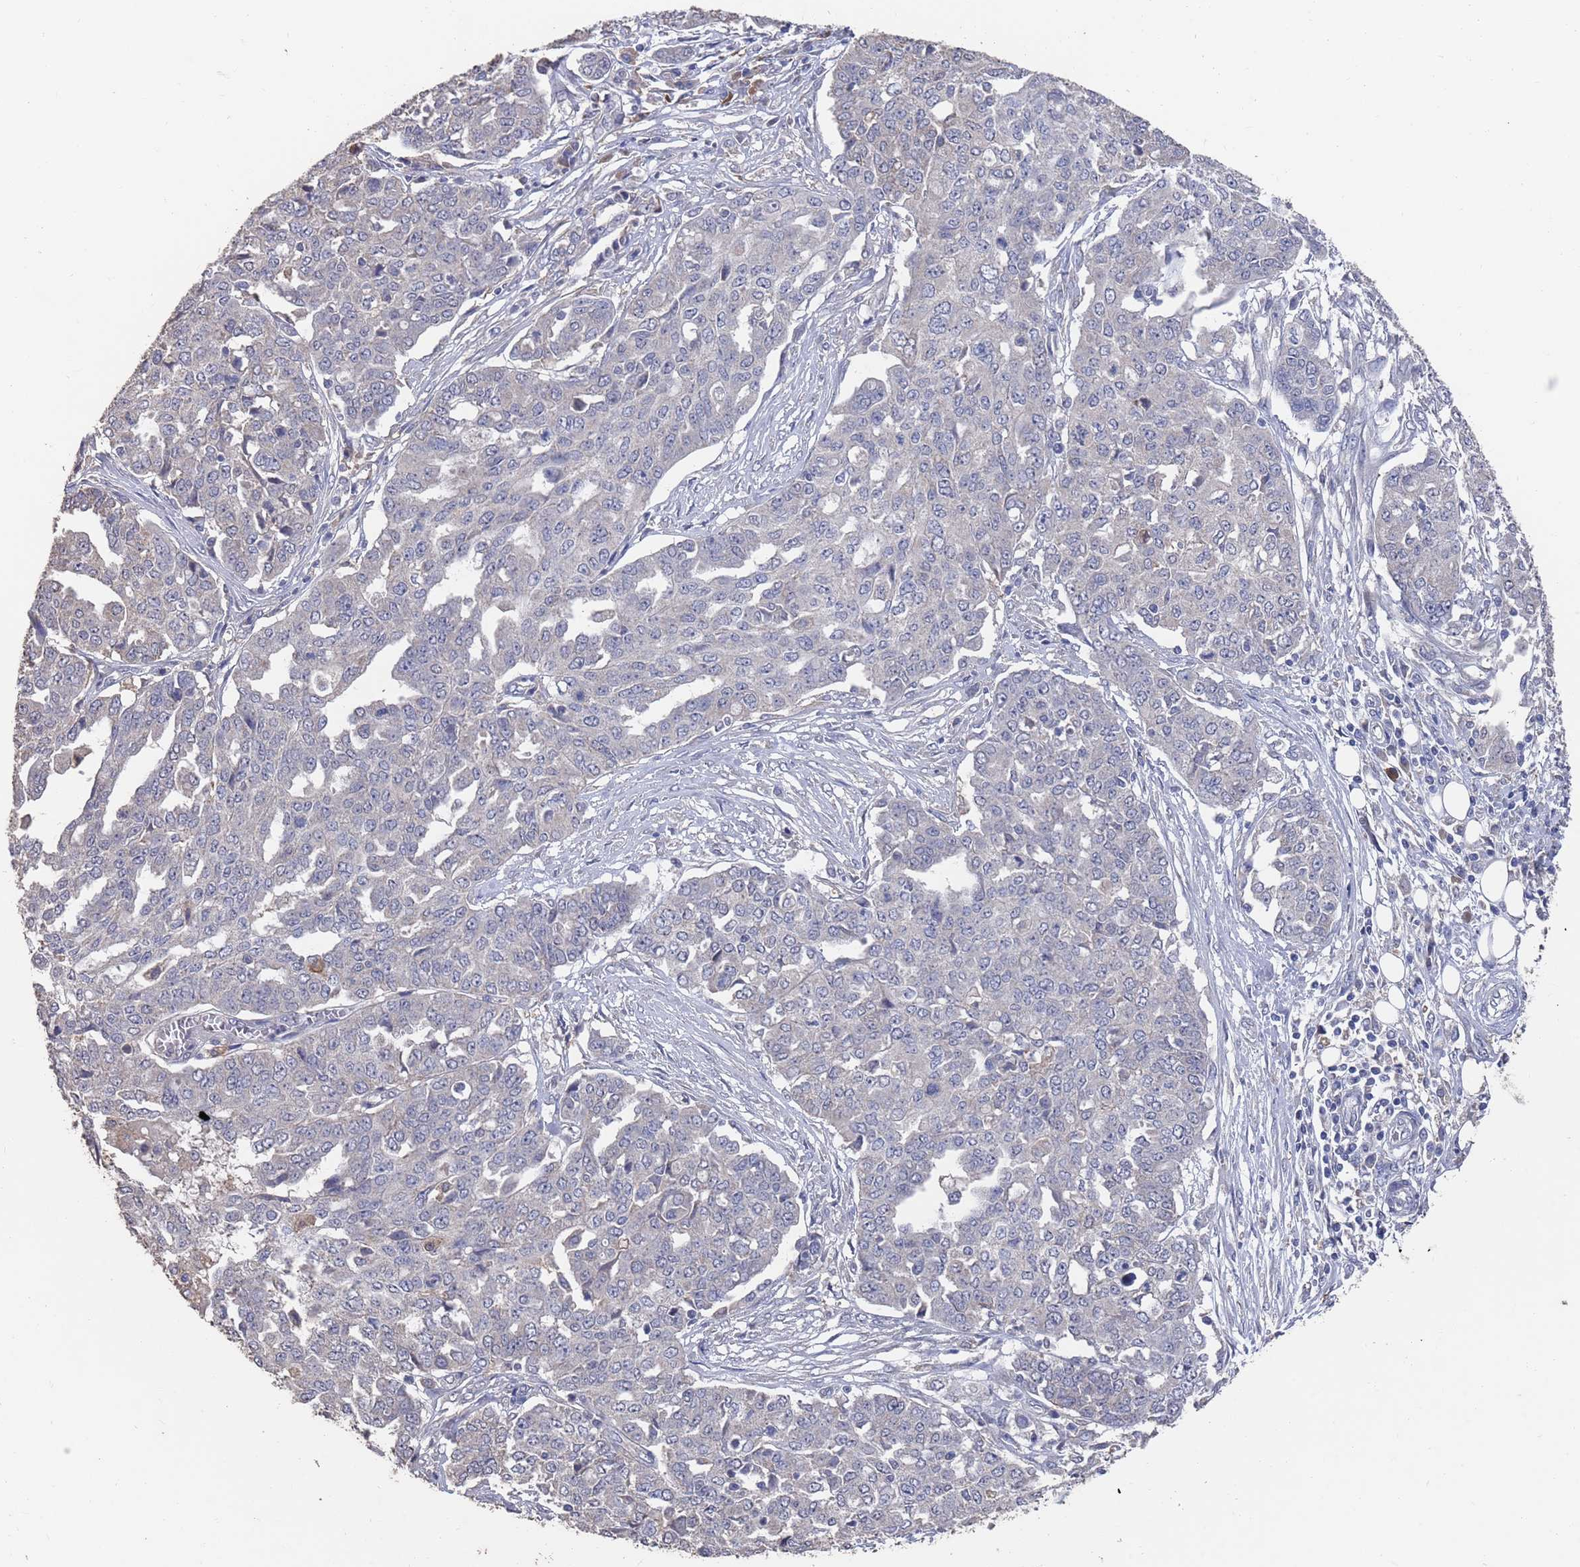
{"staining": {"intensity": "negative", "quantity": "none", "location": "none"}, "tissue": "ovarian cancer", "cell_type": "Tumor cells", "image_type": "cancer", "snomed": [{"axis": "morphology", "description": "Cystadenocarcinoma, serous, NOS"}, {"axis": "topography", "description": "Soft tissue"}, {"axis": "topography", "description": "Ovary"}], "caption": "A histopathology image of human ovarian serous cystadenocarcinoma is negative for staining in tumor cells.", "gene": "BTBD18", "patient": {"sex": "female", "age": 57}}